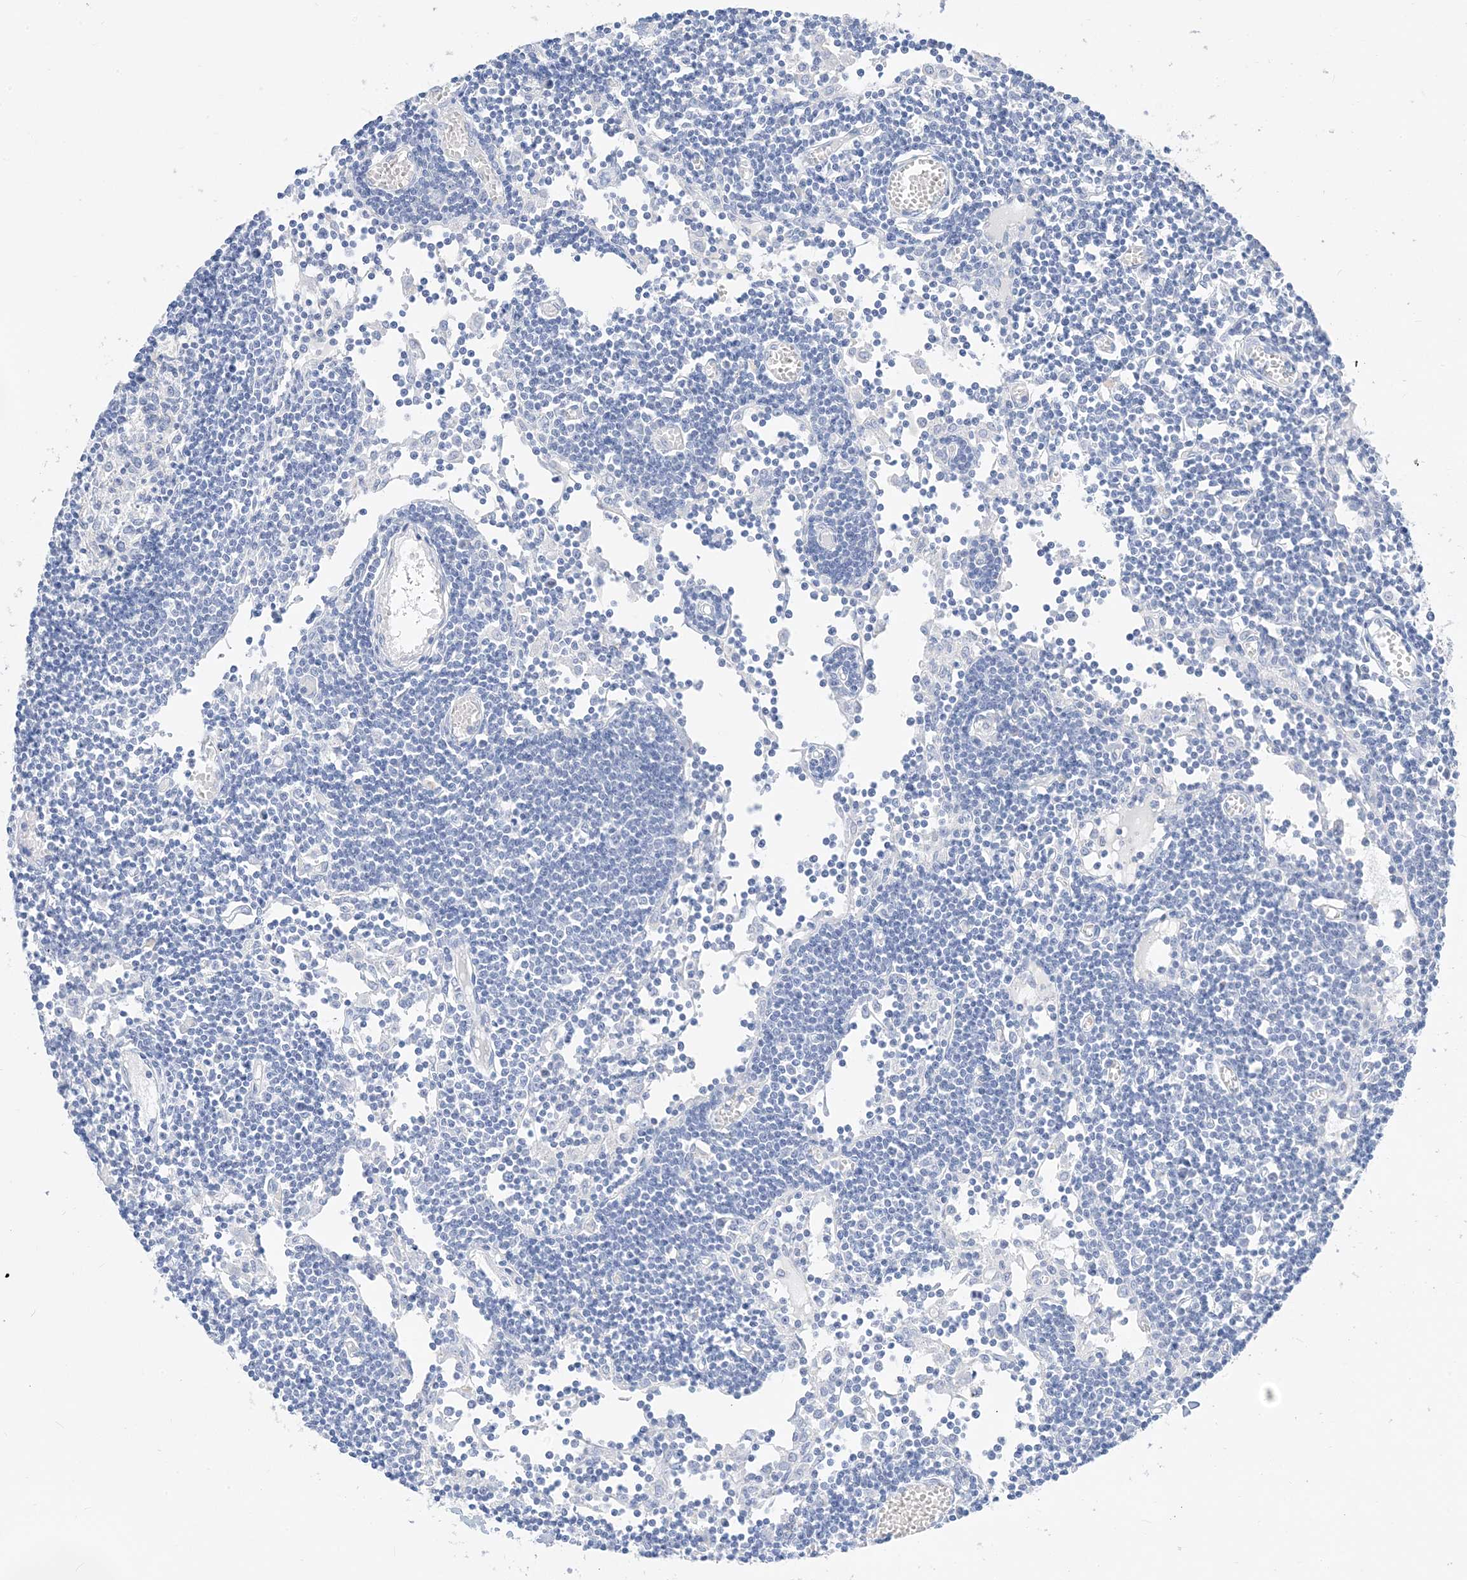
{"staining": {"intensity": "negative", "quantity": "none", "location": "none"}, "tissue": "lymph node", "cell_type": "Germinal center cells", "image_type": "normal", "snomed": [{"axis": "morphology", "description": "Normal tissue, NOS"}, {"axis": "topography", "description": "Lymph node"}], "caption": "DAB immunohistochemical staining of benign lymph node displays no significant positivity in germinal center cells.", "gene": "MUC17", "patient": {"sex": "female", "age": 11}}